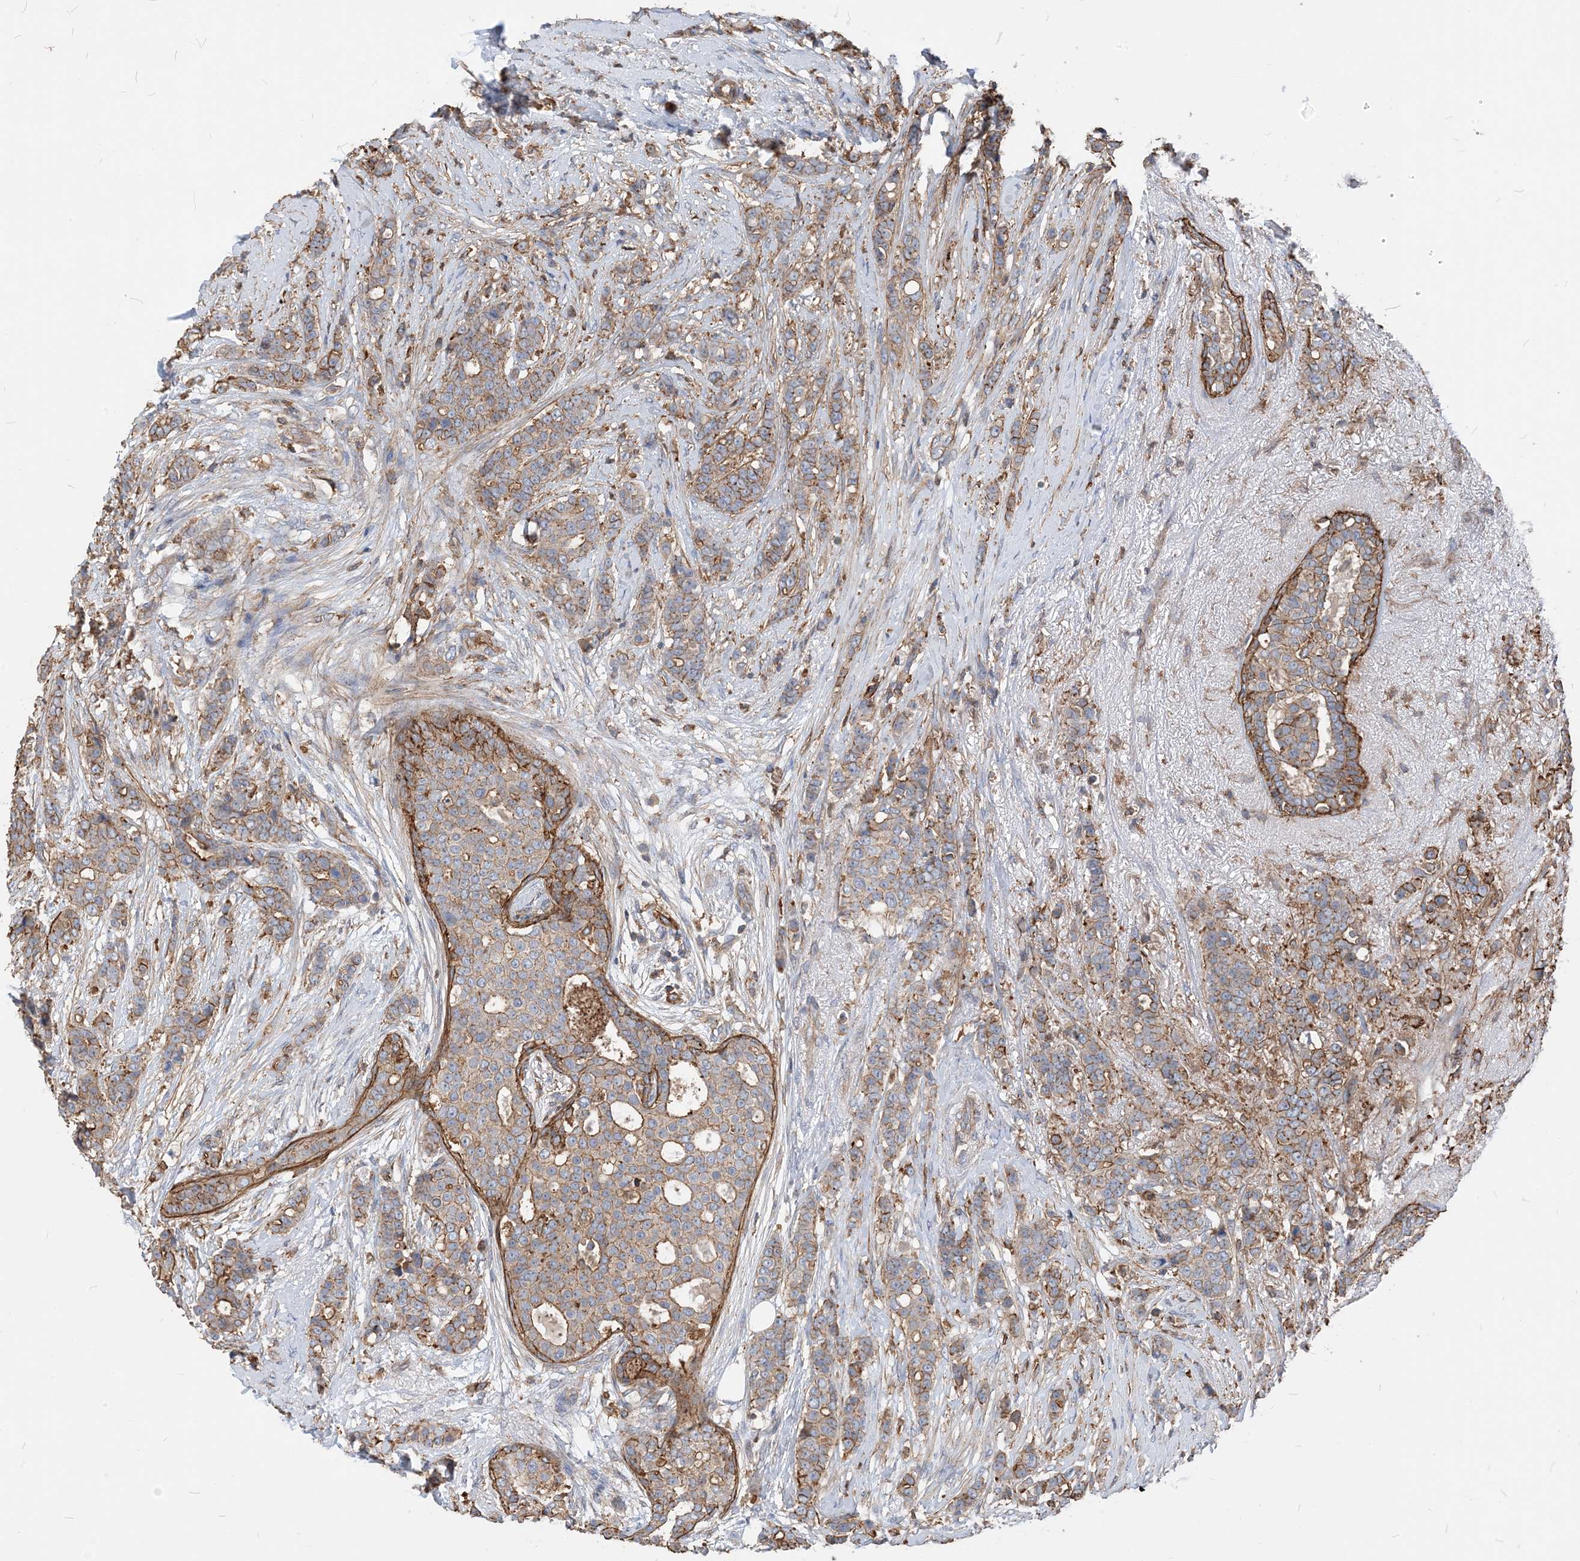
{"staining": {"intensity": "moderate", "quantity": "25%-75%", "location": "cytoplasmic/membranous"}, "tissue": "breast cancer", "cell_type": "Tumor cells", "image_type": "cancer", "snomed": [{"axis": "morphology", "description": "Lobular carcinoma"}, {"axis": "topography", "description": "Breast"}], "caption": "Immunohistochemical staining of breast lobular carcinoma reveals medium levels of moderate cytoplasmic/membranous staining in approximately 25%-75% of tumor cells.", "gene": "PARVG", "patient": {"sex": "female", "age": 51}}